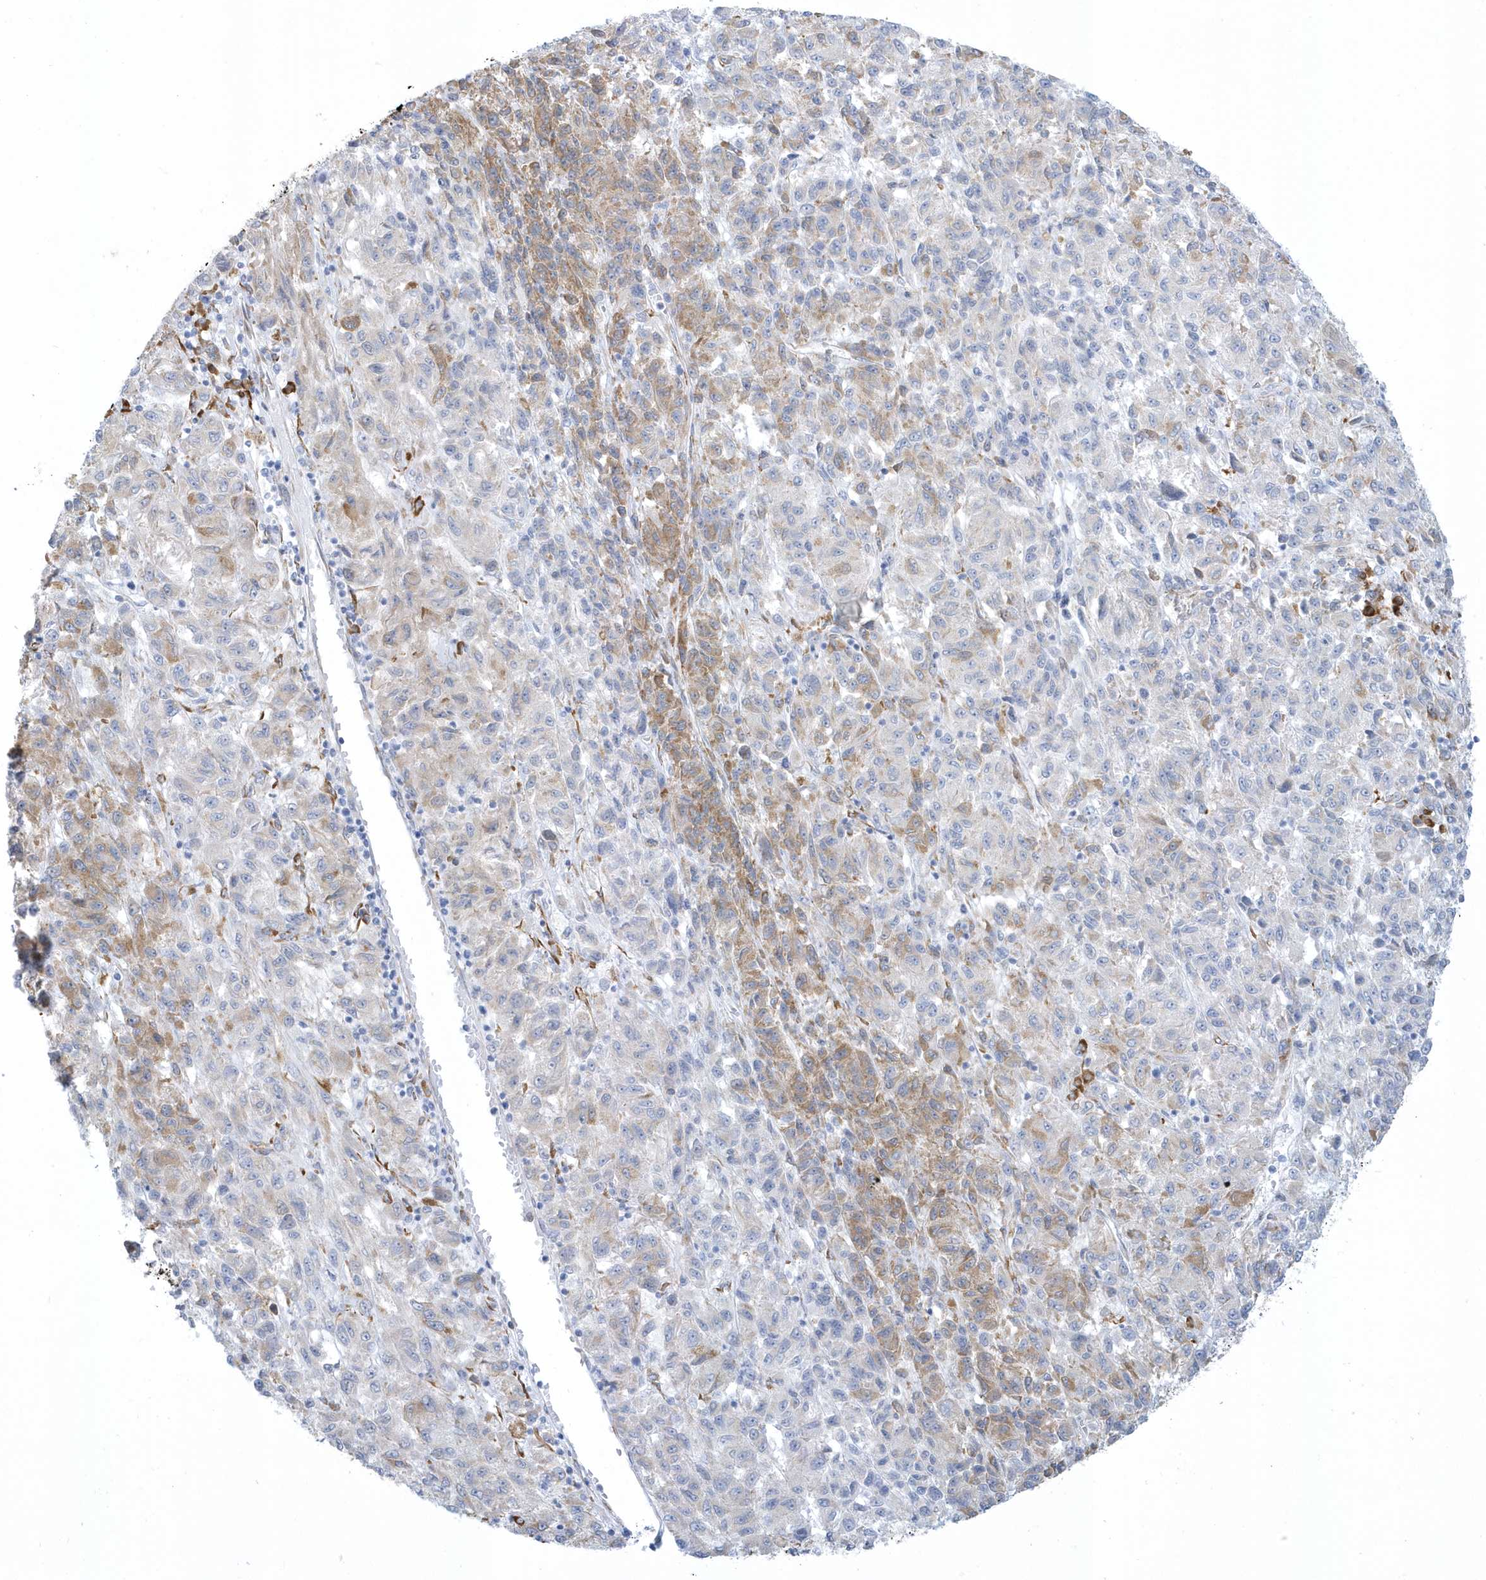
{"staining": {"intensity": "moderate", "quantity": "<25%", "location": "cytoplasmic/membranous"}, "tissue": "melanoma", "cell_type": "Tumor cells", "image_type": "cancer", "snomed": [{"axis": "morphology", "description": "Malignant melanoma, Metastatic site"}, {"axis": "topography", "description": "Lung"}], "caption": "Melanoma was stained to show a protein in brown. There is low levels of moderate cytoplasmic/membranous positivity in approximately <25% of tumor cells.", "gene": "DCAF1", "patient": {"sex": "male", "age": 64}}